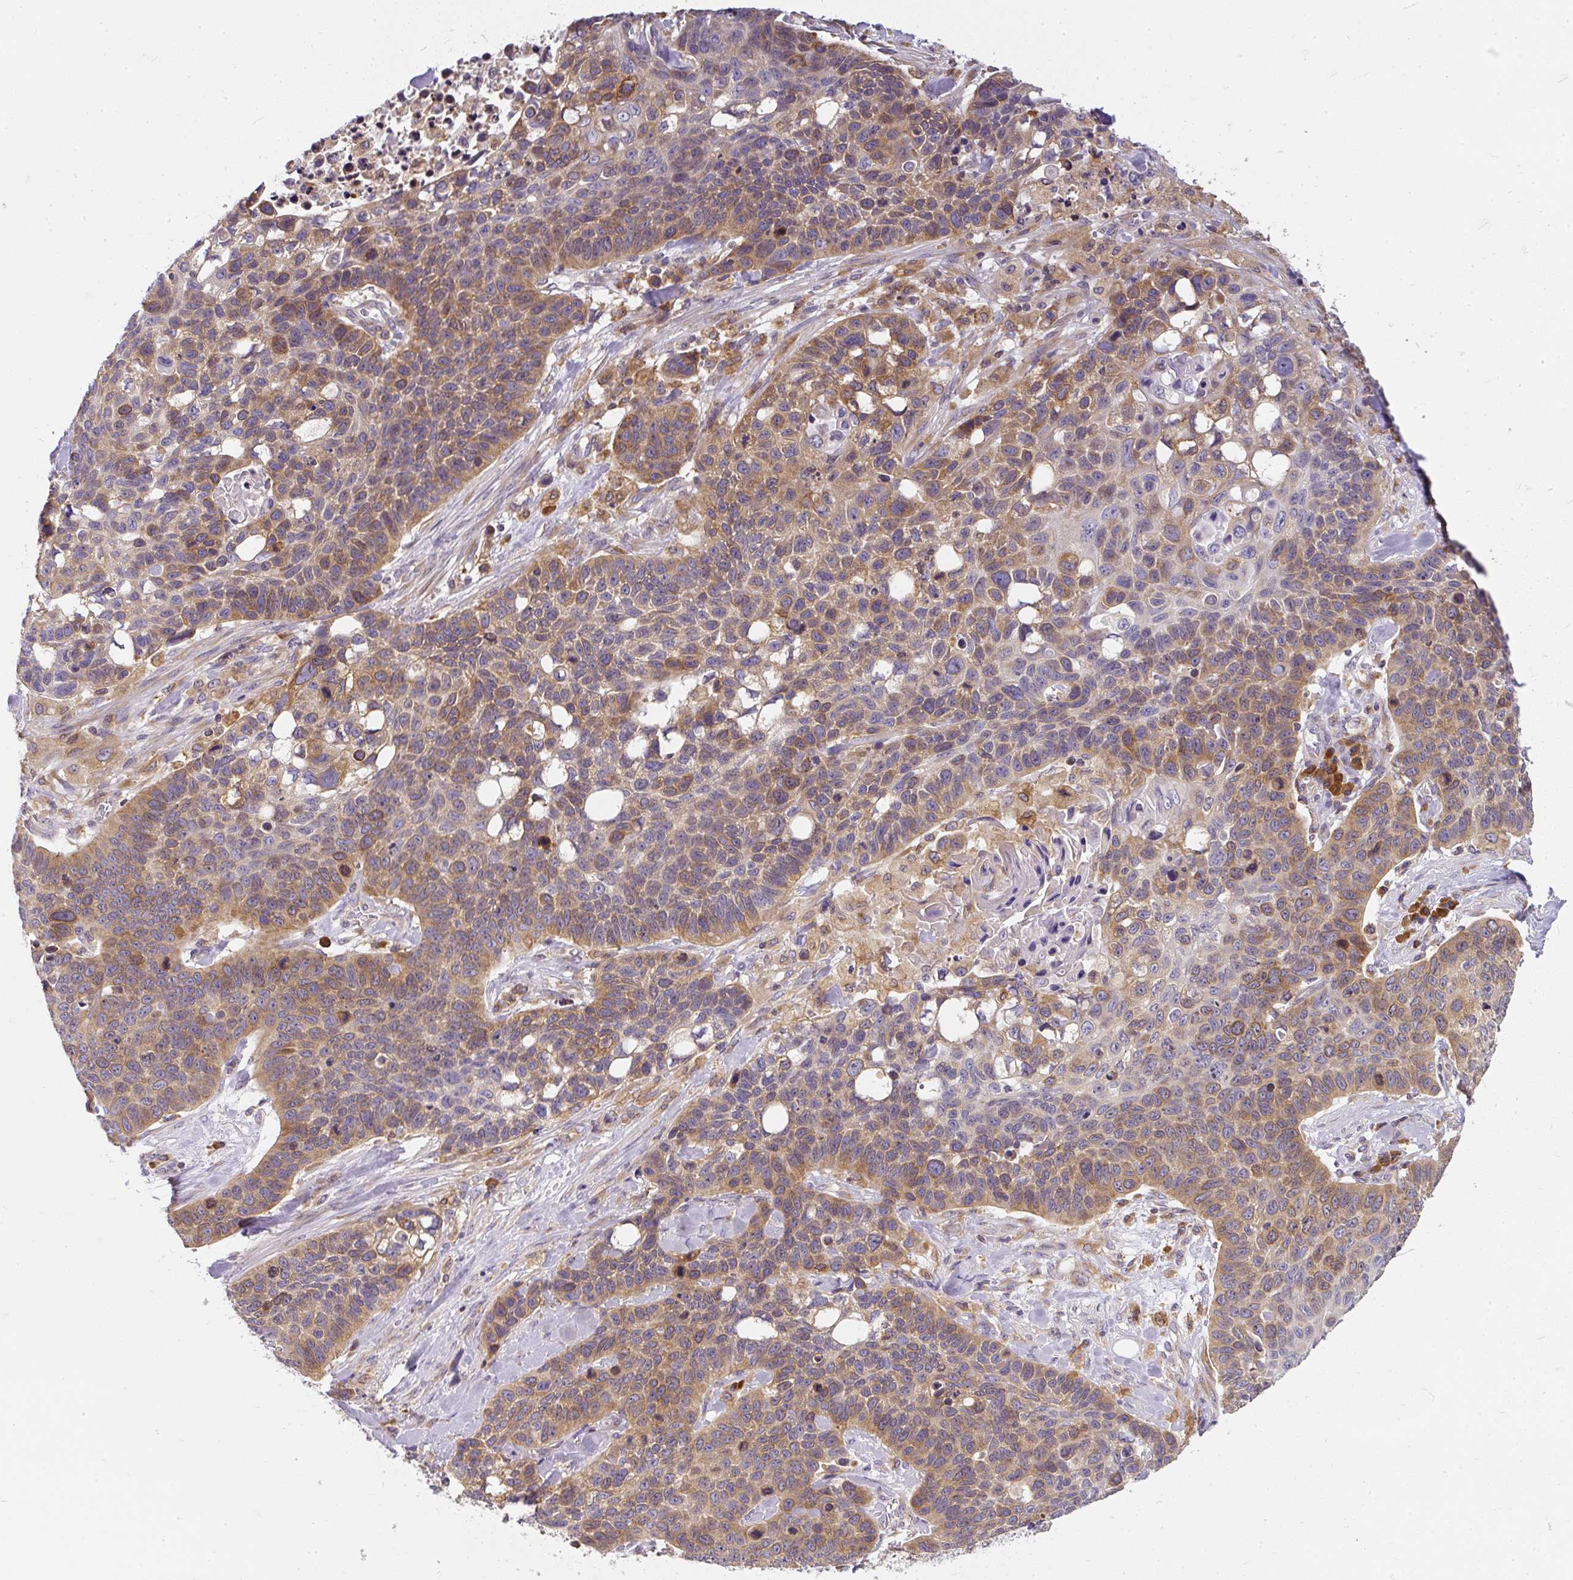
{"staining": {"intensity": "moderate", "quantity": ">75%", "location": "cytoplasmic/membranous"}, "tissue": "lung cancer", "cell_type": "Tumor cells", "image_type": "cancer", "snomed": [{"axis": "morphology", "description": "Squamous cell carcinoma, NOS"}, {"axis": "topography", "description": "Lung"}], "caption": "A photomicrograph showing moderate cytoplasmic/membranous staining in about >75% of tumor cells in lung squamous cell carcinoma, as visualized by brown immunohistochemical staining.", "gene": "CYP20A1", "patient": {"sex": "male", "age": 62}}